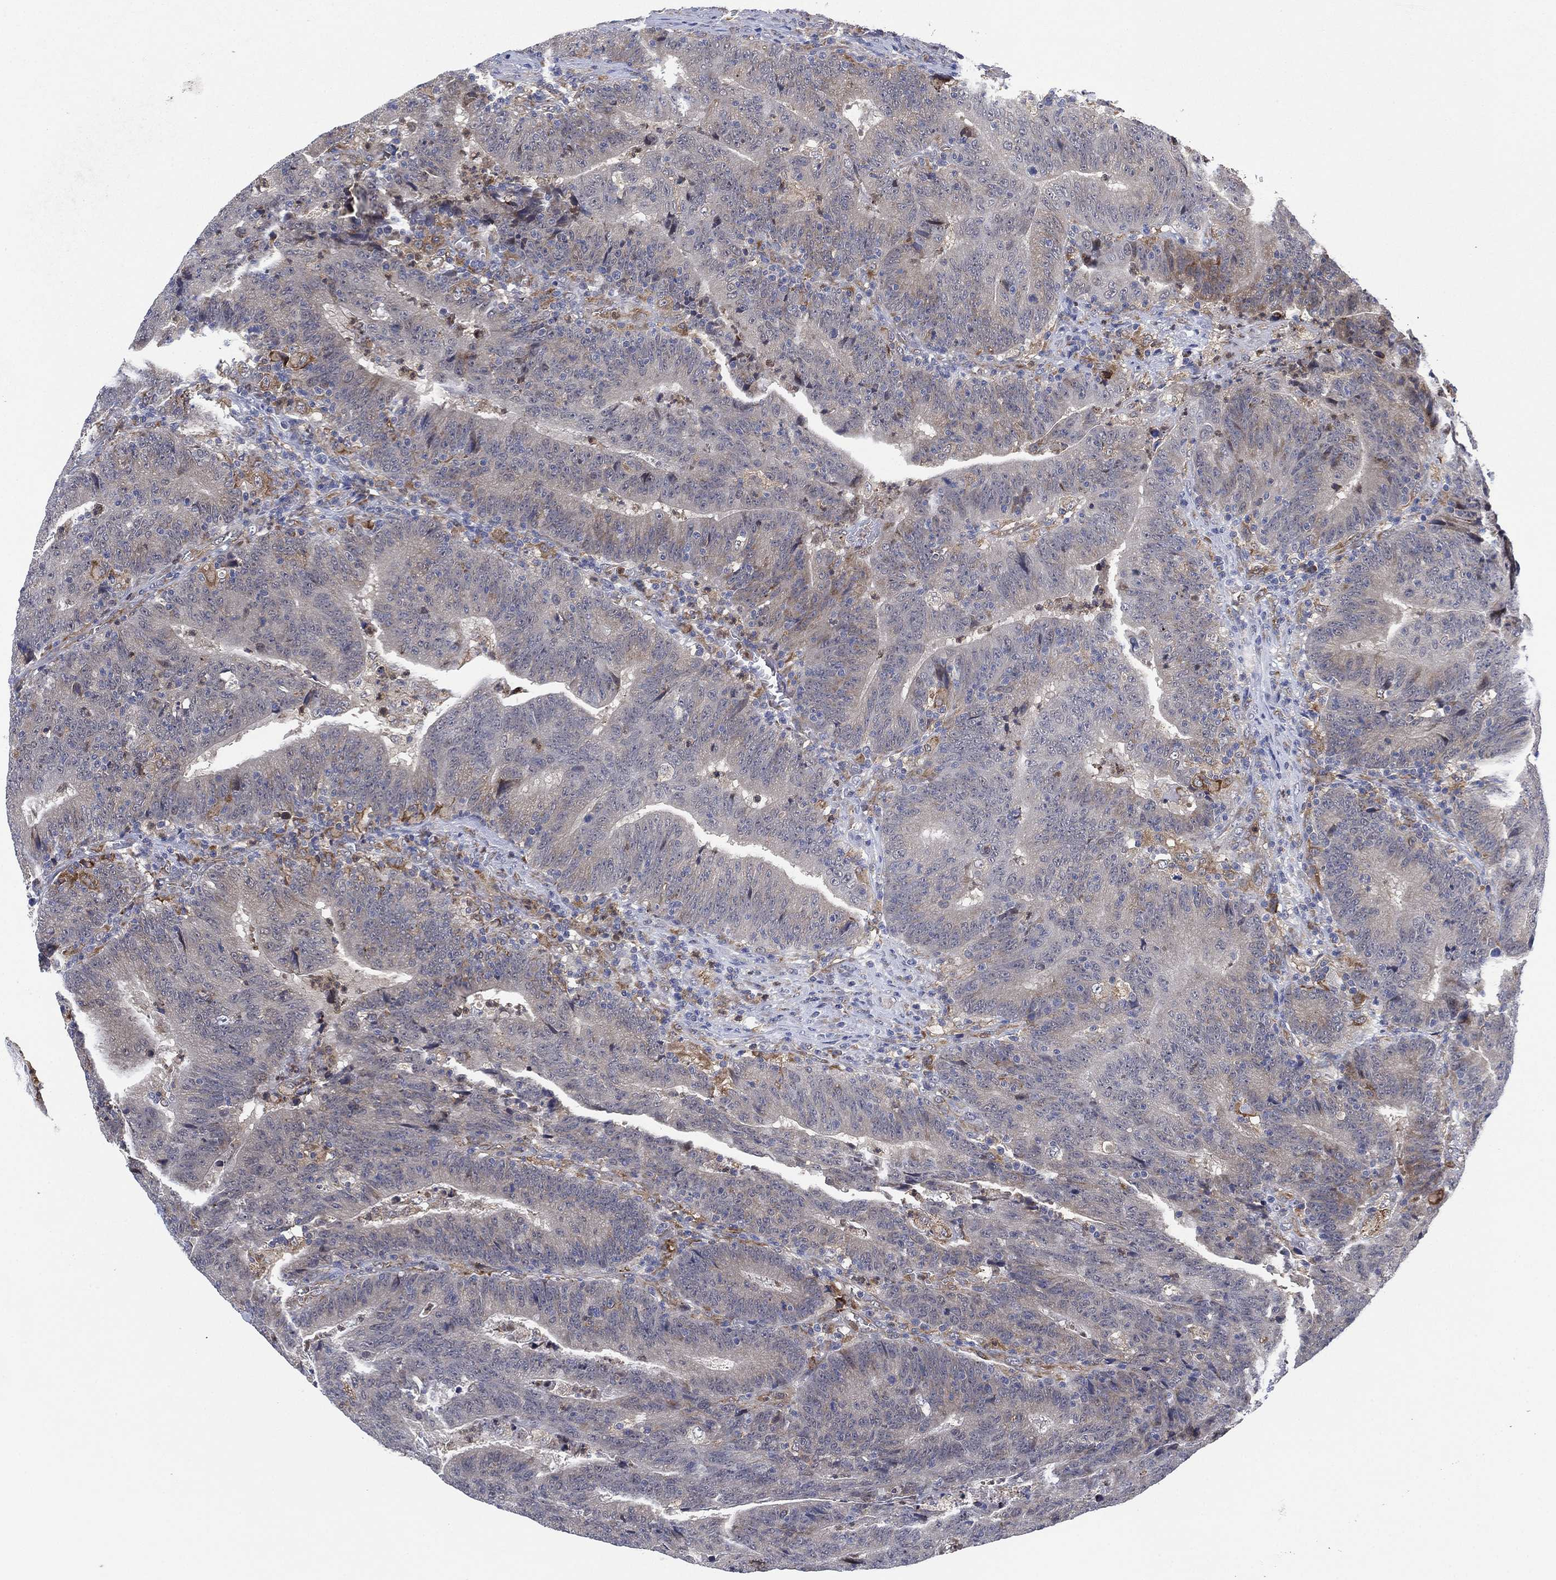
{"staining": {"intensity": "negative", "quantity": "none", "location": "none"}, "tissue": "colorectal cancer", "cell_type": "Tumor cells", "image_type": "cancer", "snomed": [{"axis": "morphology", "description": "Adenocarcinoma, NOS"}, {"axis": "topography", "description": "Colon"}], "caption": "There is no significant positivity in tumor cells of colorectal cancer. (Stains: DAB (3,3'-diaminobenzidine) immunohistochemistry with hematoxylin counter stain, Microscopy: brightfield microscopy at high magnification).", "gene": "FES", "patient": {"sex": "female", "age": 75}}